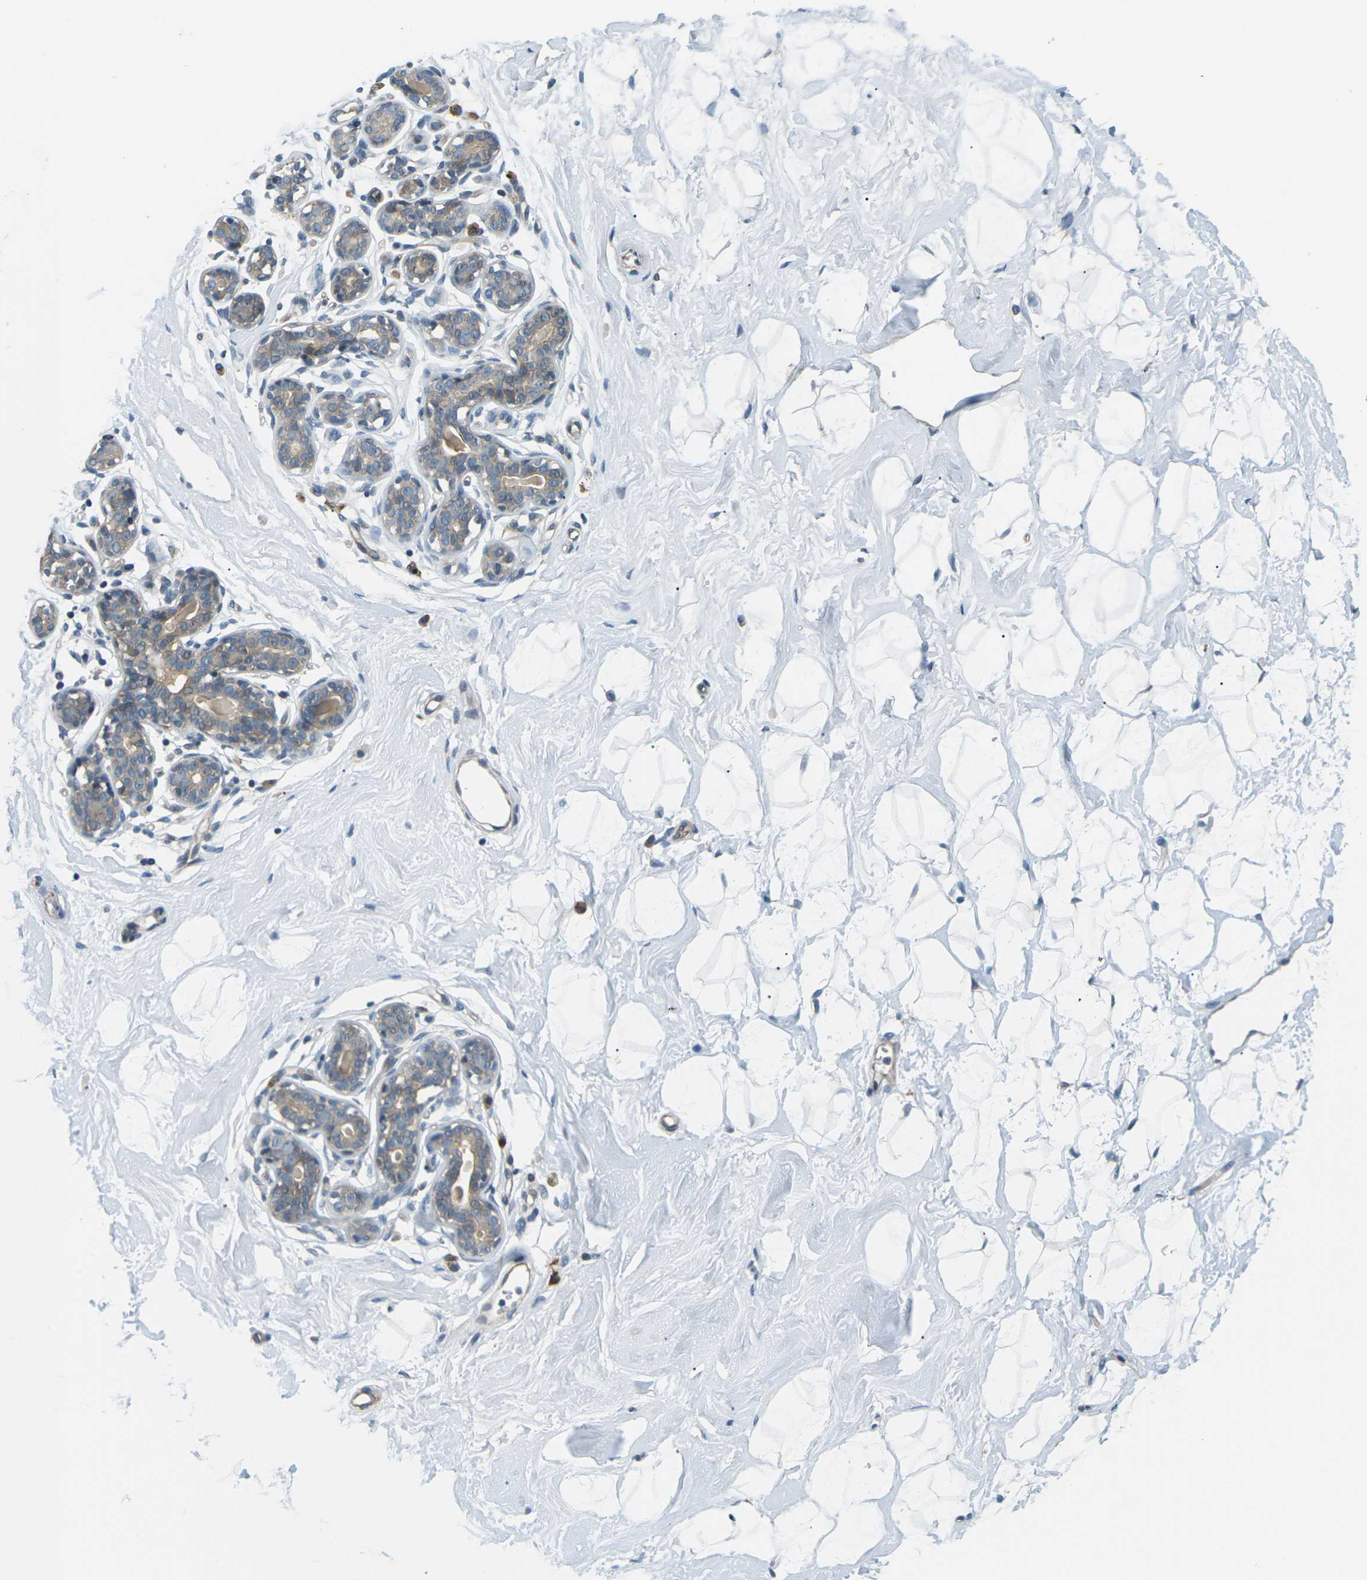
{"staining": {"intensity": "negative", "quantity": "none", "location": "none"}, "tissue": "breast", "cell_type": "Adipocytes", "image_type": "normal", "snomed": [{"axis": "morphology", "description": "Normal tissue, NOS"}, {"axis": "topography", "description": "Breast"}], "caption": "Image shows no protein positivity in adipocytes of benign breast. (Stains: DAB (3,3'-diaminobenzidine) IHC with hematoxylin counter stain, Microscopy: brightfield microscopy at high magnification).", "gene": "SLC13A3", "patient": {"sex": "female", "age": 23}}